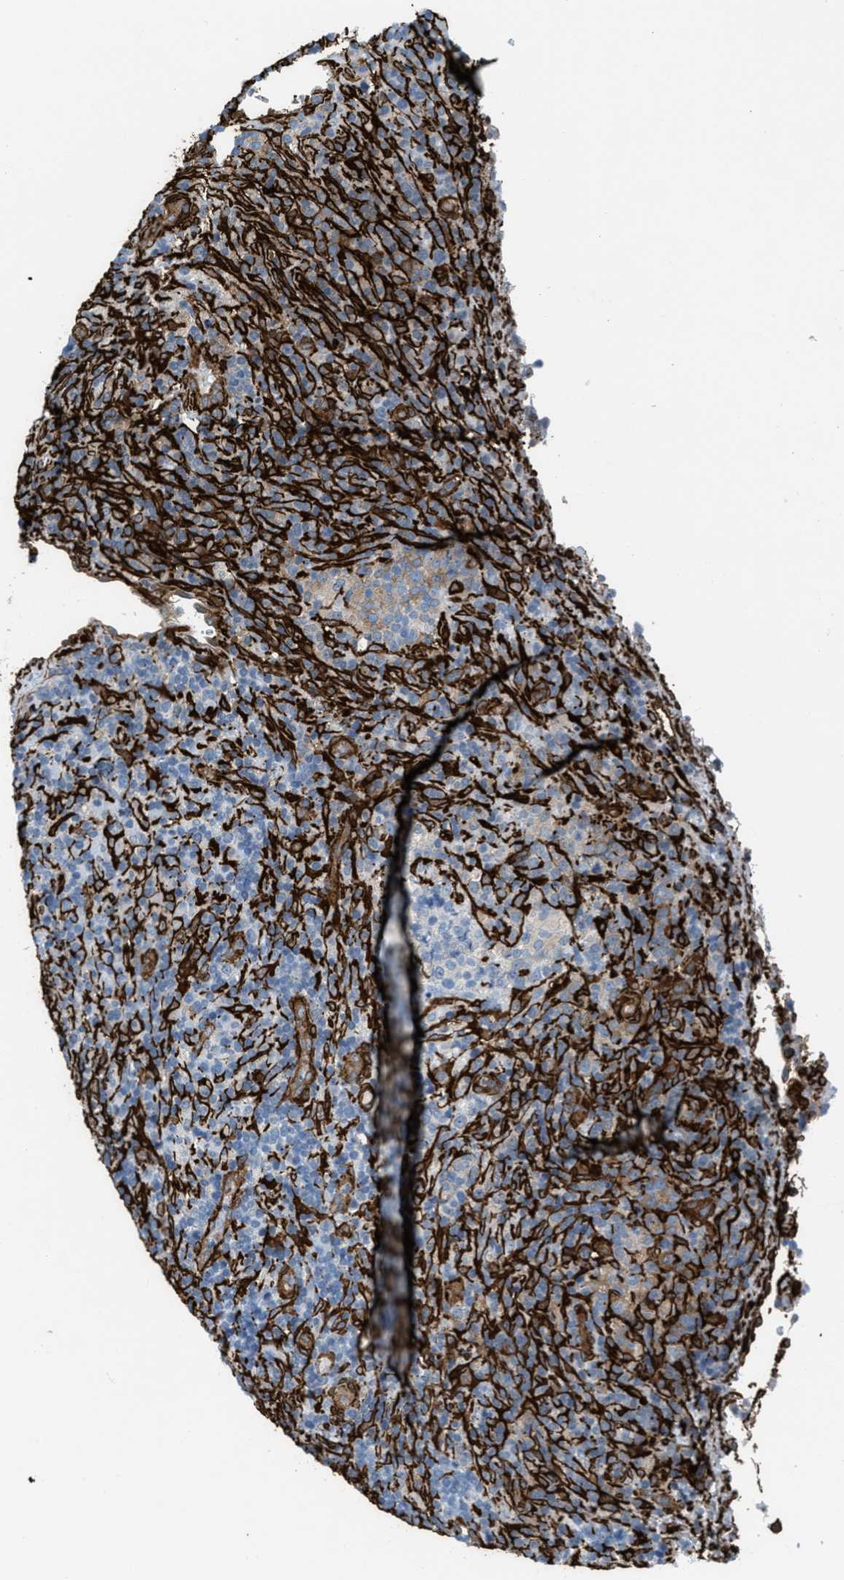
{"staining": {"intensity": "negative", "quantity": "none", "location": "none"}, "tissue": "lymphoma", "cell_type": "Tumor cells", "image_type": "cancer", "snomed": [{"axis": "morphology", "description": "Malignant lymphoma, non-Hodgkin's type, High grade"}, {"axis": "topography", "description": "Lymph node"}], "caption": "Tumor cells are negative for brown protein staining in high-grade malignant lymphoma, non-Hodgkin's type.", "gene": "CALD1", "patient": {"sex": "female", "age": 76}}